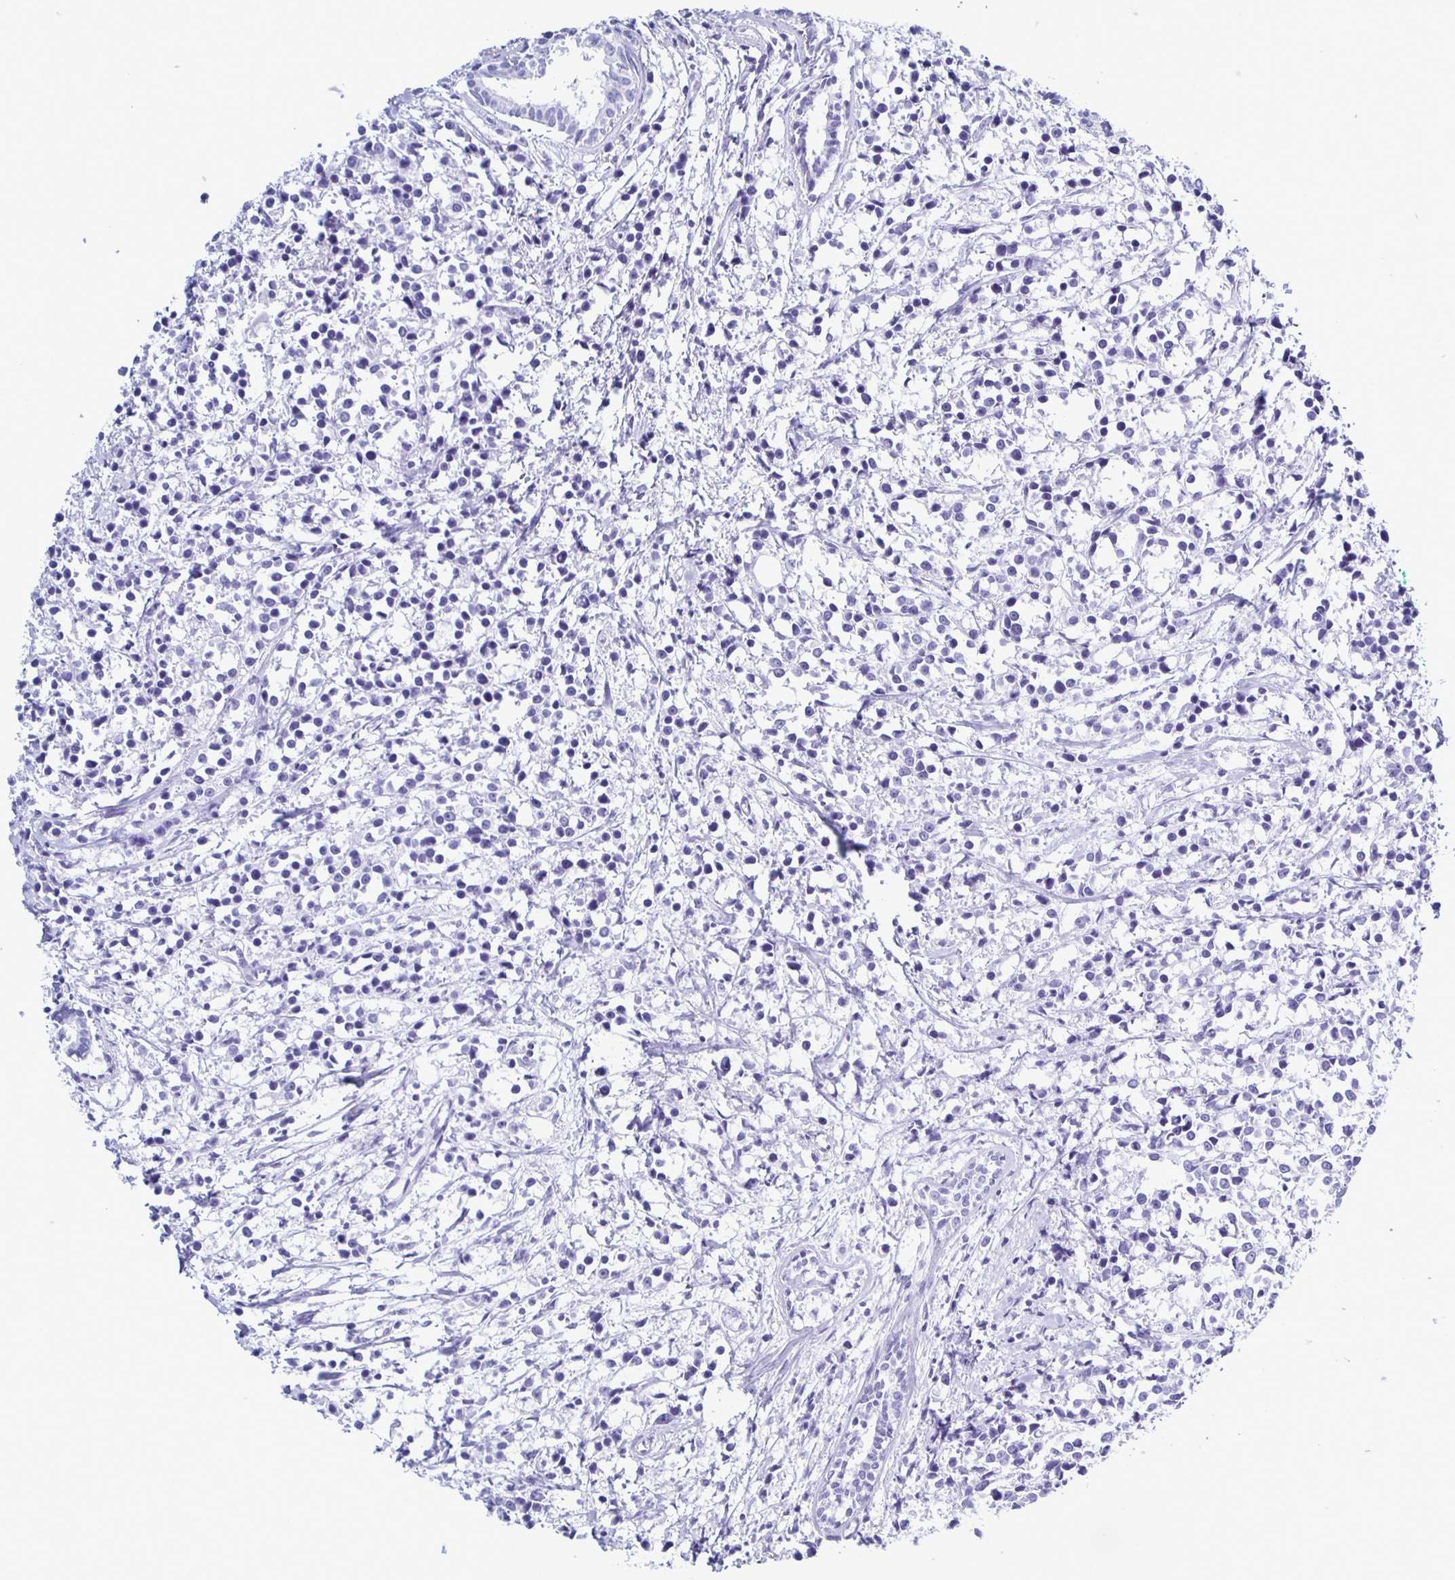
{"staining": {"intensity": "negative", "quantity": "none", "location": "none"}, "tissue": "breast cancer", "cell_type": "Tumor cells", "image_type": "cancer", "snomed": [{"axis": "morphology", "description": "Duct carcinoma"}, {"axis": "topography", "description": "Breast"}], "caption": "DAB (3,3'-diaminobenzidine) immunohistochemical staining of breast cancer reveals no significant positivity in tumor cells.", "gene": "IRF7", "patient": {"sex": "female", "age": 80}}